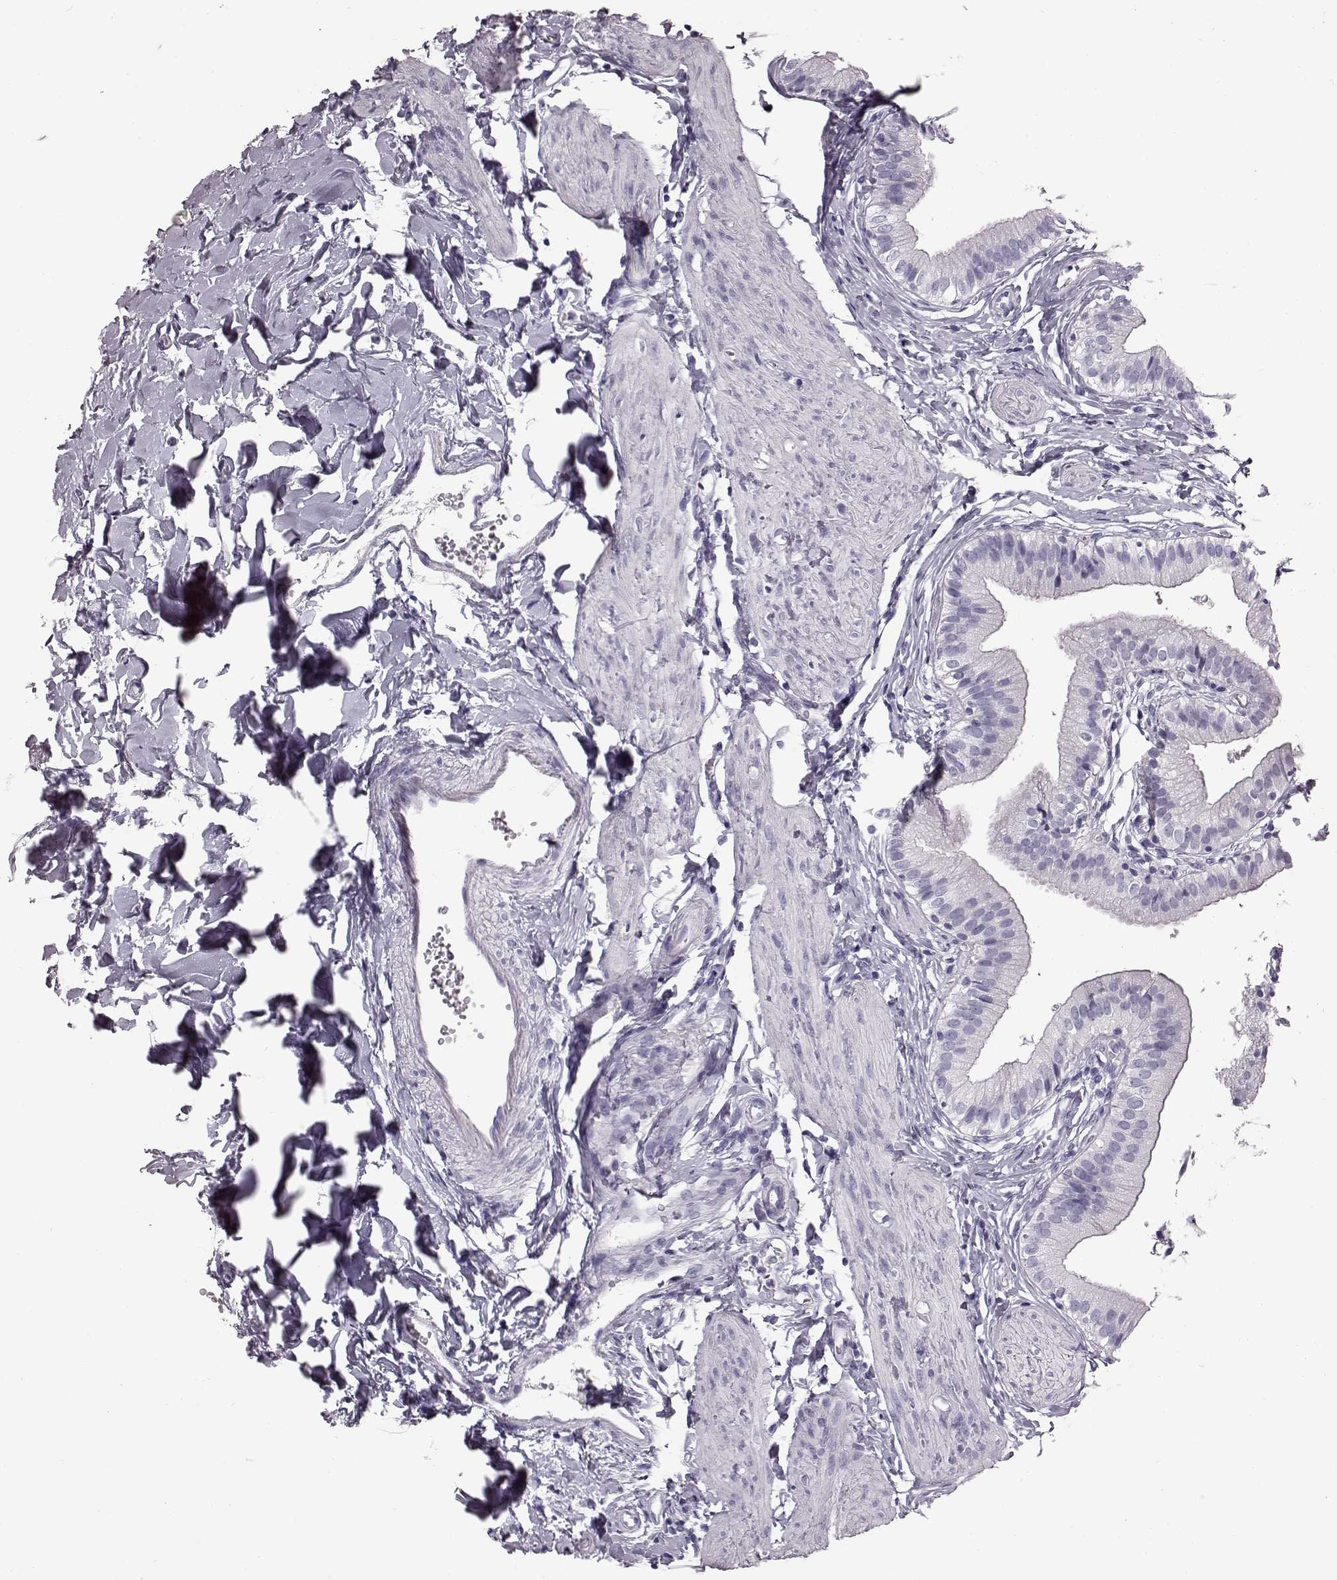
{"staining": {"intensity": "negative", "quantity": "none", "location": "none"}, "tissue": "gallbladder", "cell_type": "Glandular cells", "image_type": "normal", "snomed": [{"axis": "morphology", "description": "Normal tissue, NOS"}, {"axis": "topography", "description": "Gallbladder"}], "caption": "Gallbladder stained for a protein using immunohistochemistry demonstrates no expression glandular cells.", "gene": "TCHHL1", "patient": {"sex": "female", "age": 47}}